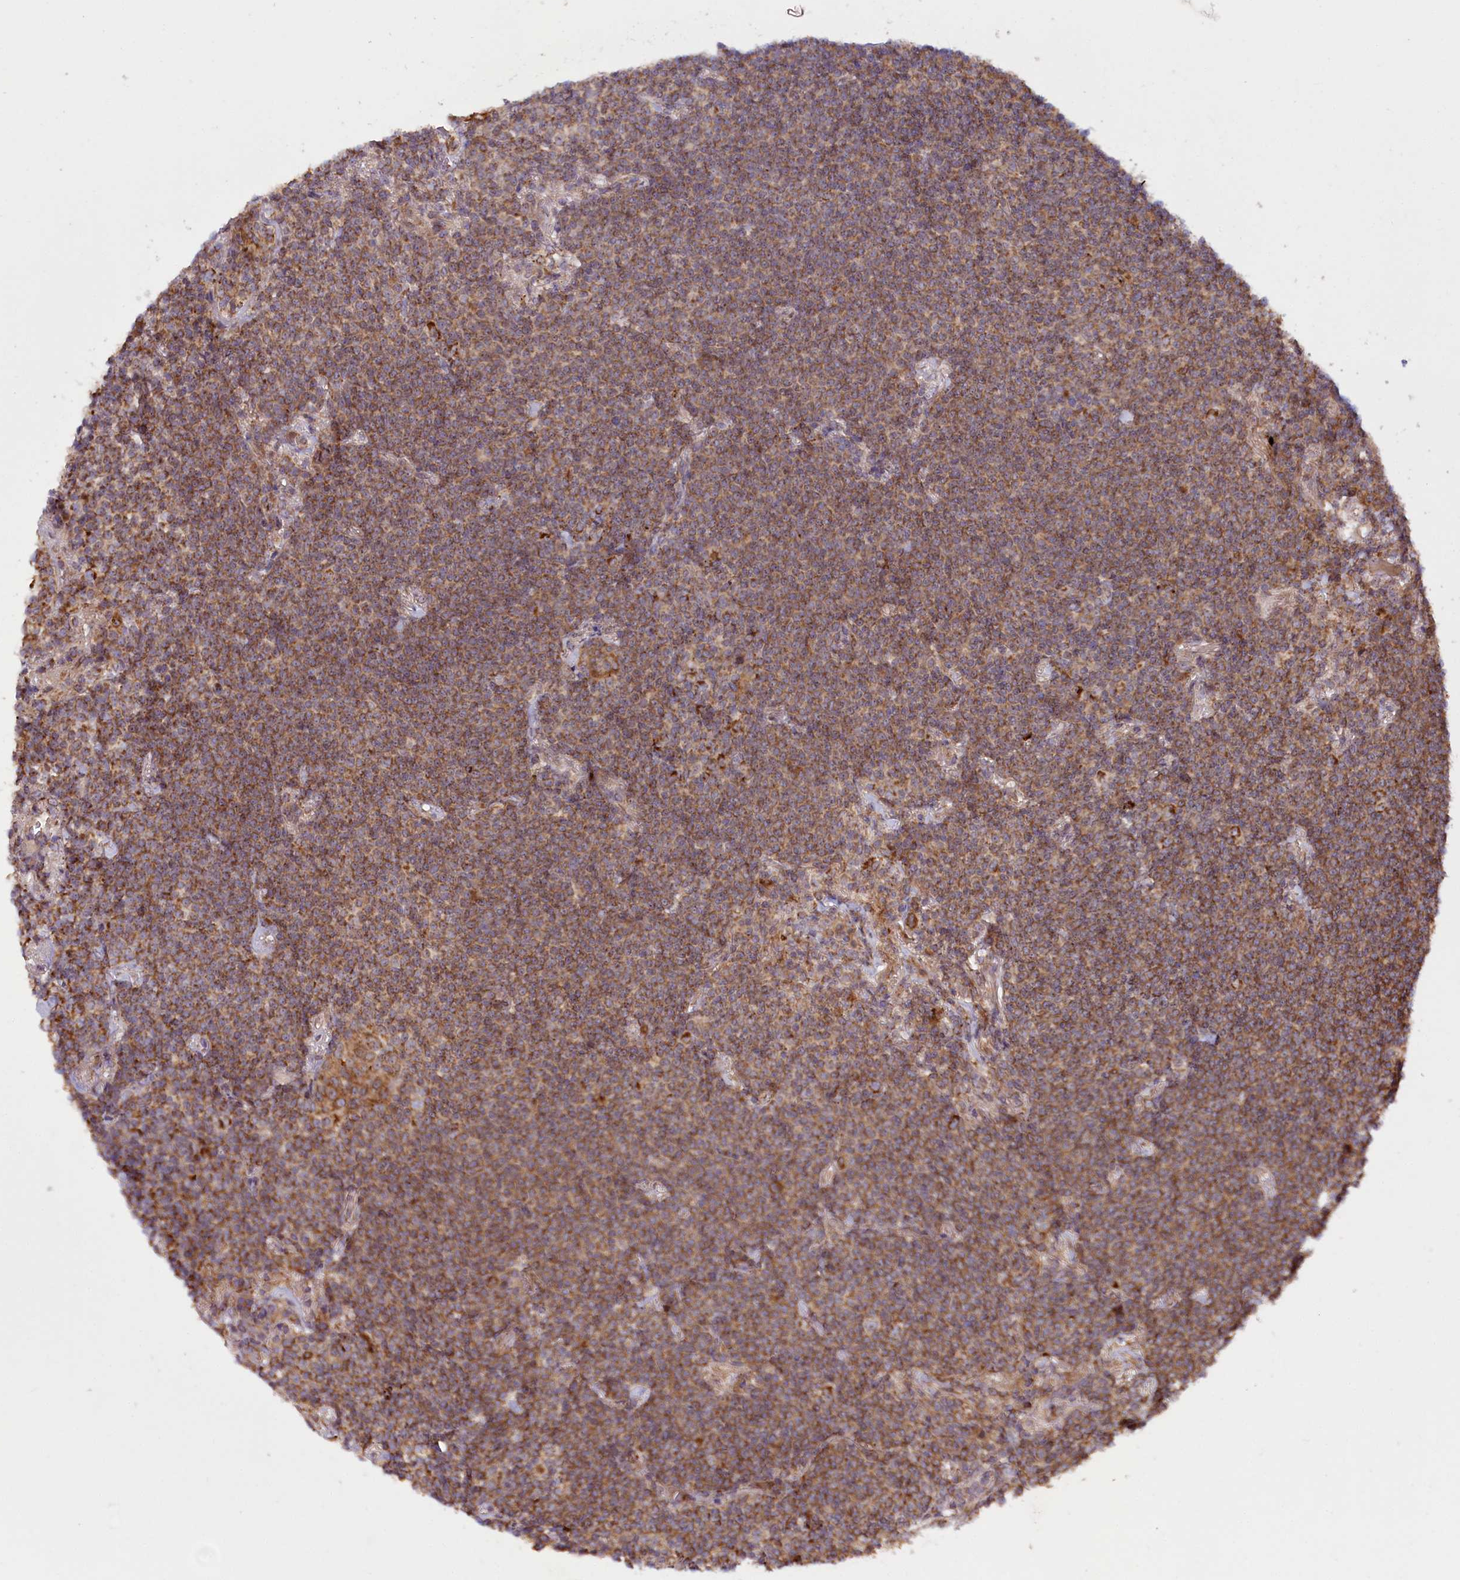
{"staining": {"intensity": "moderate", "quantity": "25%-75%", "location": "cytoplasmic/membranous"}, "tissue": "lymphoma", "cell_type": "Tumor cells", "image_type": "cancer", "snomed": [{"axis": "morphology", "description": "Malignant lymphoma, non-Hodgkin's type, Low grade"}, {"axis": "topography", "description": "Lung"}], "caption": "Approximately 25%-75% of tumor cells in human lymphoma demonstrate moderate cytoplasmic/membranous protein expression as visualized by brown immunohistochemical staining.", "gene": "RAB7A", "patient": {"sex": "female", "age": 71}}